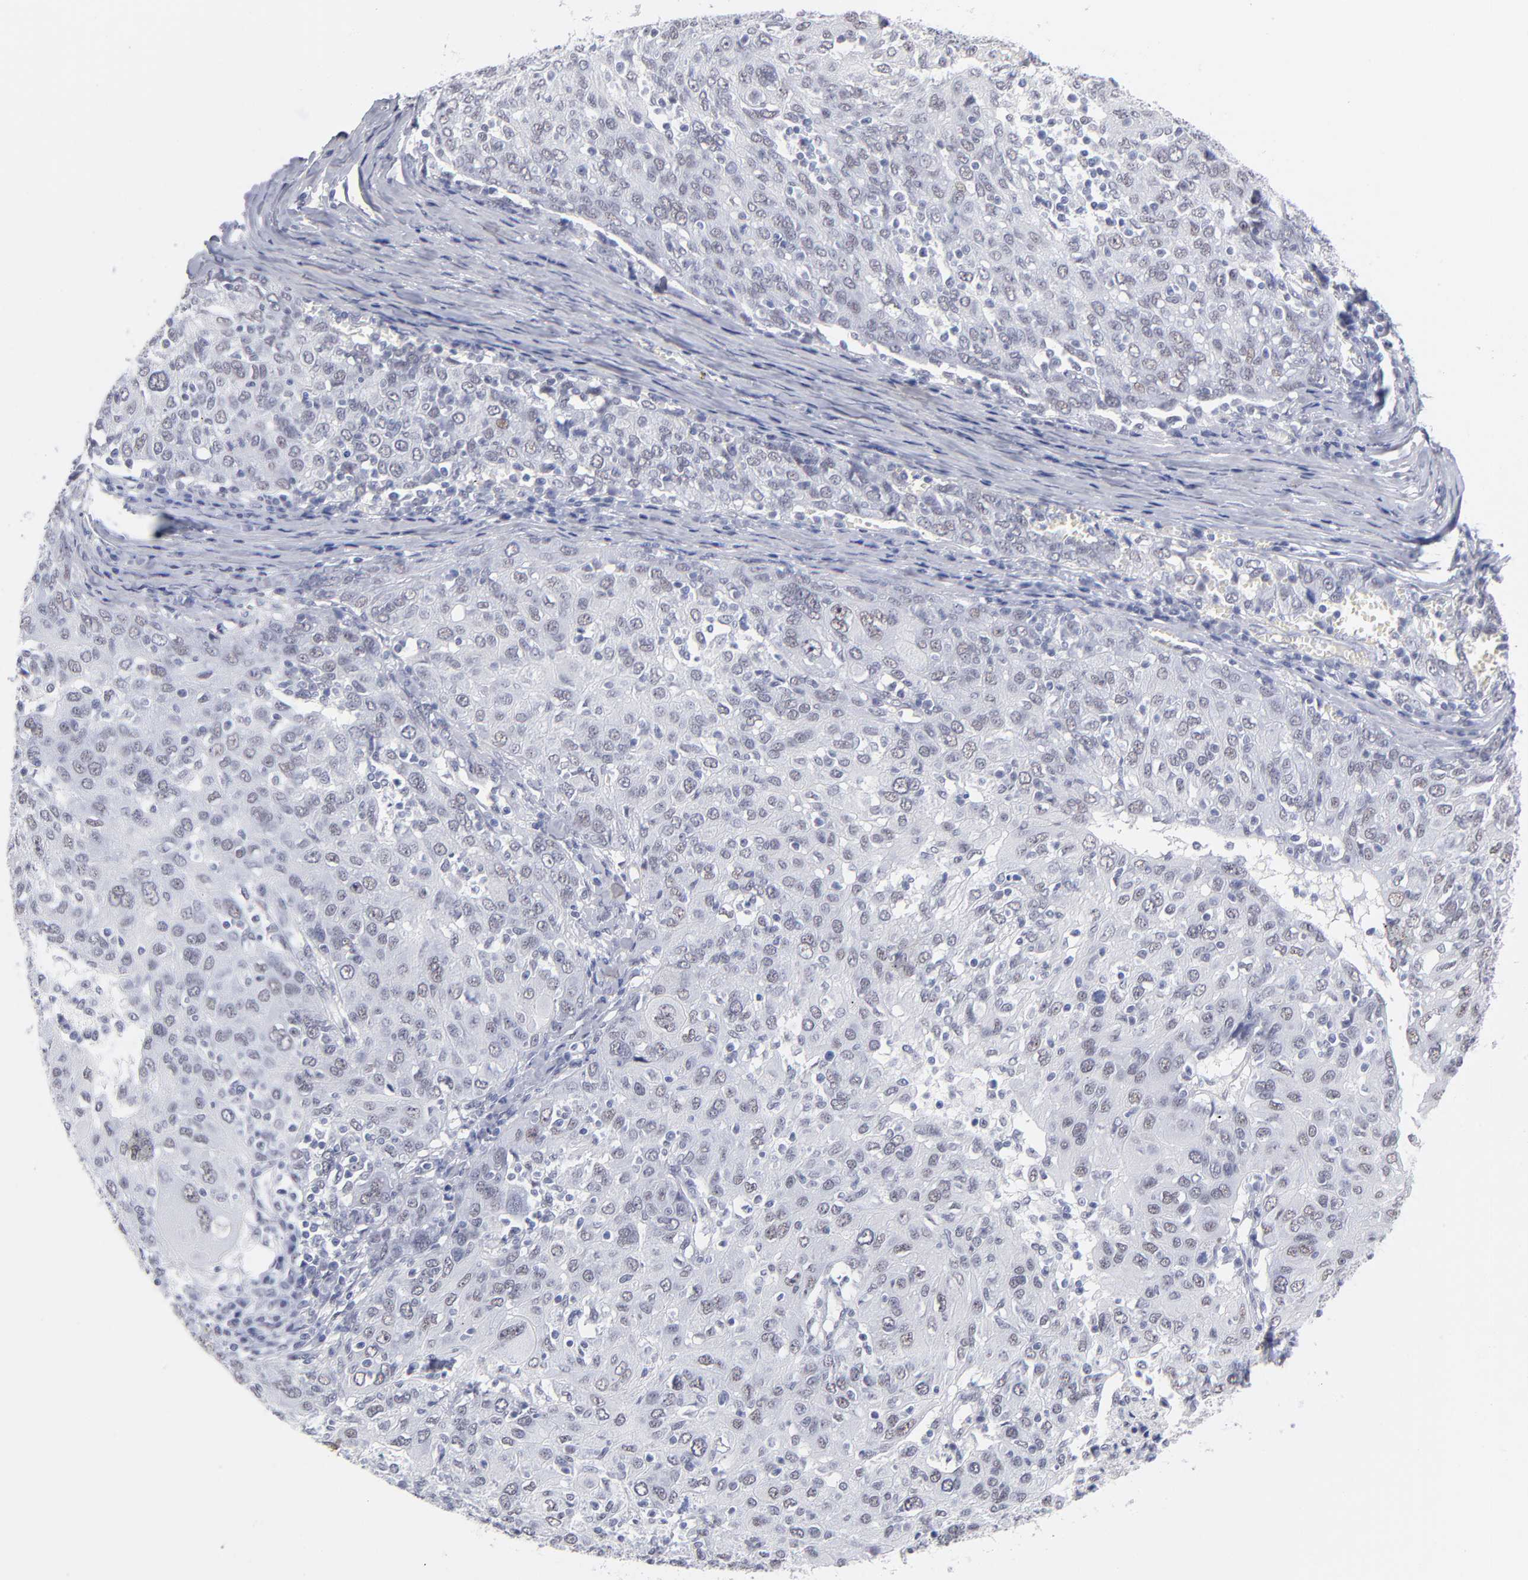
{"staining": {"intensity": "weak", "quantity": "<25%", "location": "nuclear"}, "tissue": "ovarian cancer", "cell_type": "Tumor cells", "image_type": "cancer", "snomed": [{"axis": "morphology", "description": "Carcinoma, endometroid"}, {"axis": "topography", "description": "Ovary"}], "caption": "Tumor cells are negative for protein expression in human ovarian cancer (endometroid carcinoma).", "gene": "SNRPB", "patient": {"sex": "female", "age": 50}}